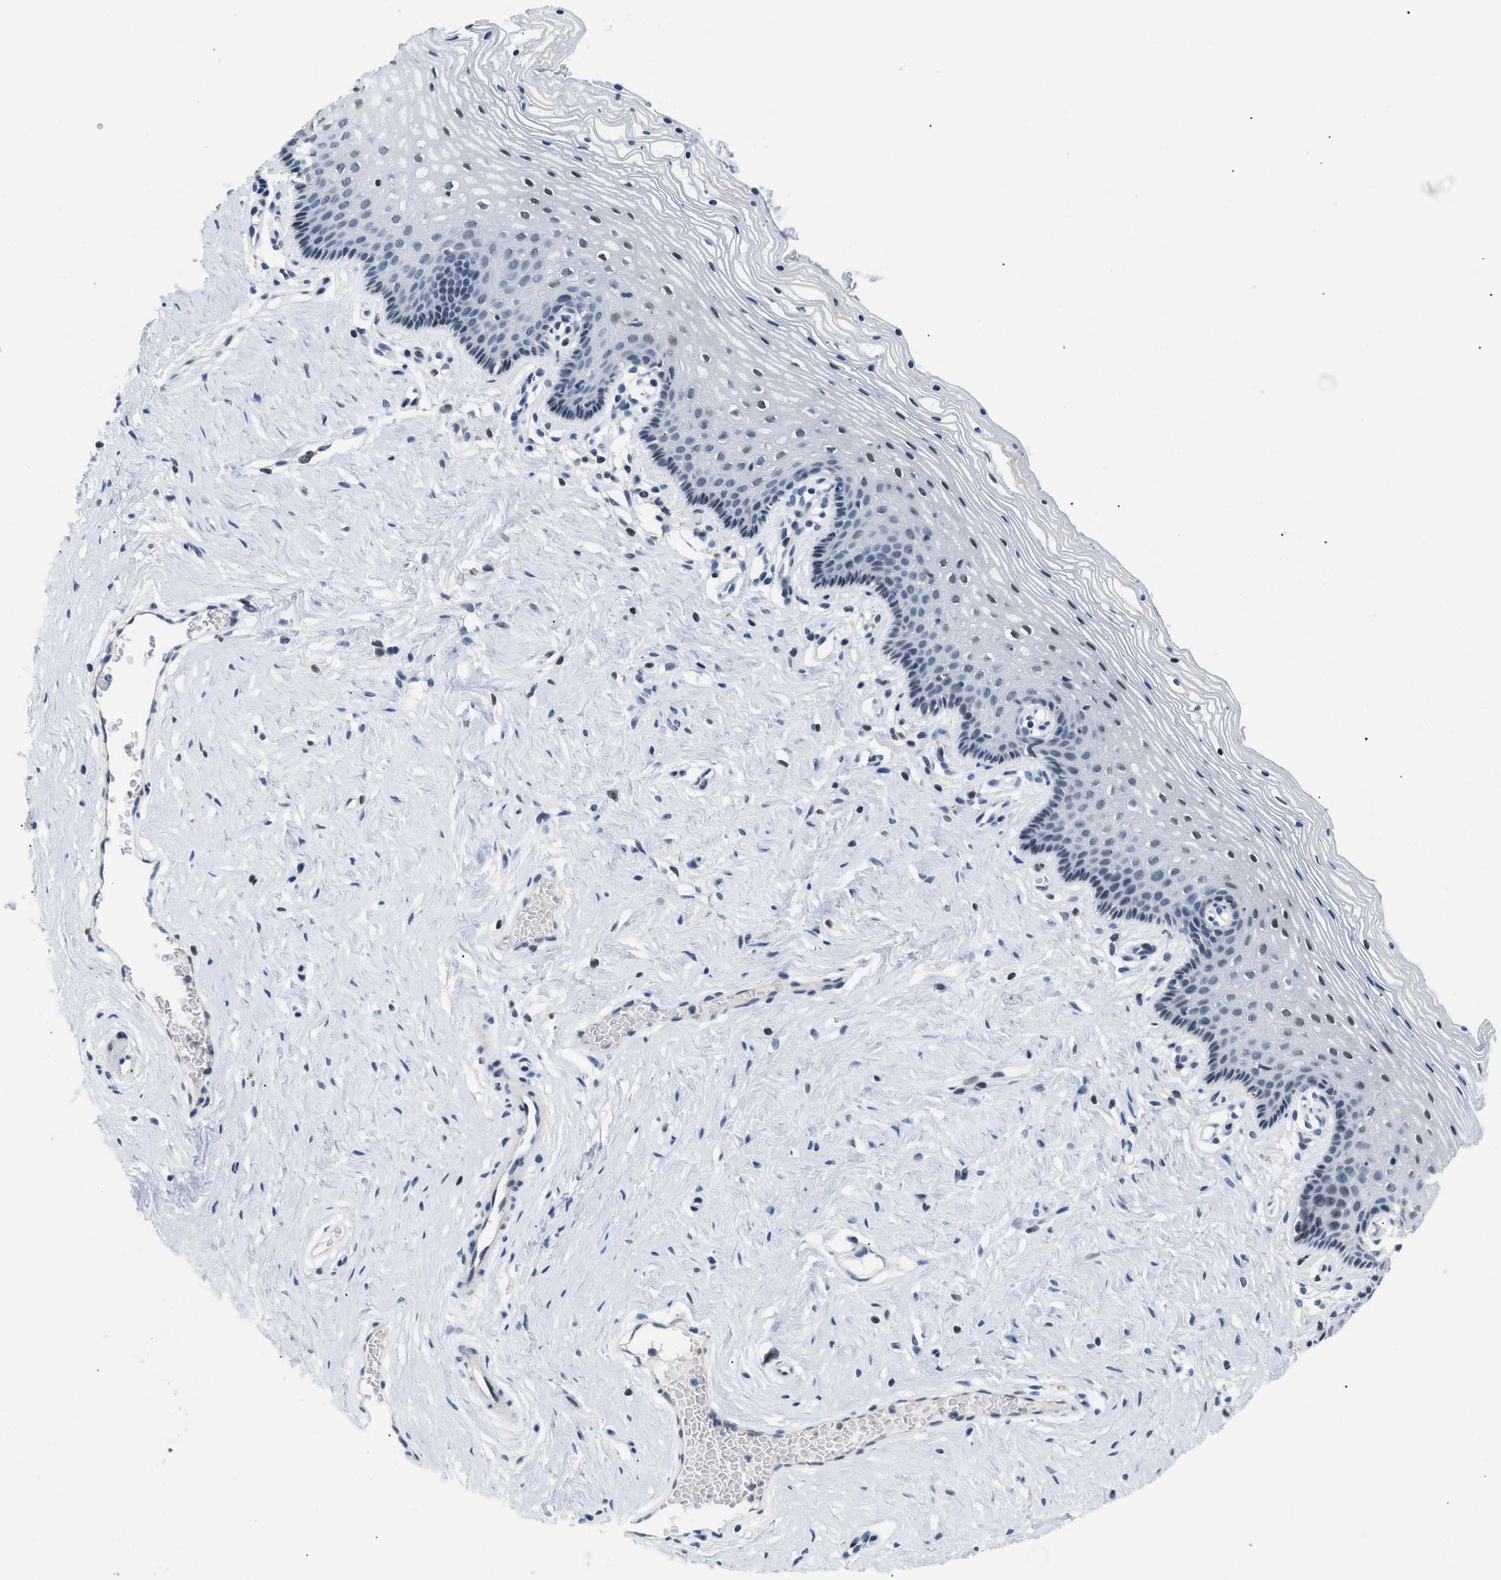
{"staining": {"intensity": "negative", "quantity": "none", "location": "none"}, "tissue": "vagina", "cell_type": "Squamous epithelial cells", "image_type": "normal", "snomed": [{"axis": "morphology", "description": "Normal tissue, NOS"}, {"axis": "topography", "description": "Vagina"}], "caption": "Normal vagina was stained to show a protein in brown. There is no significant expression in squamous epithelial cells.", "gene": "KCNC3", "patient": {"sex": "female", "age": 32}}